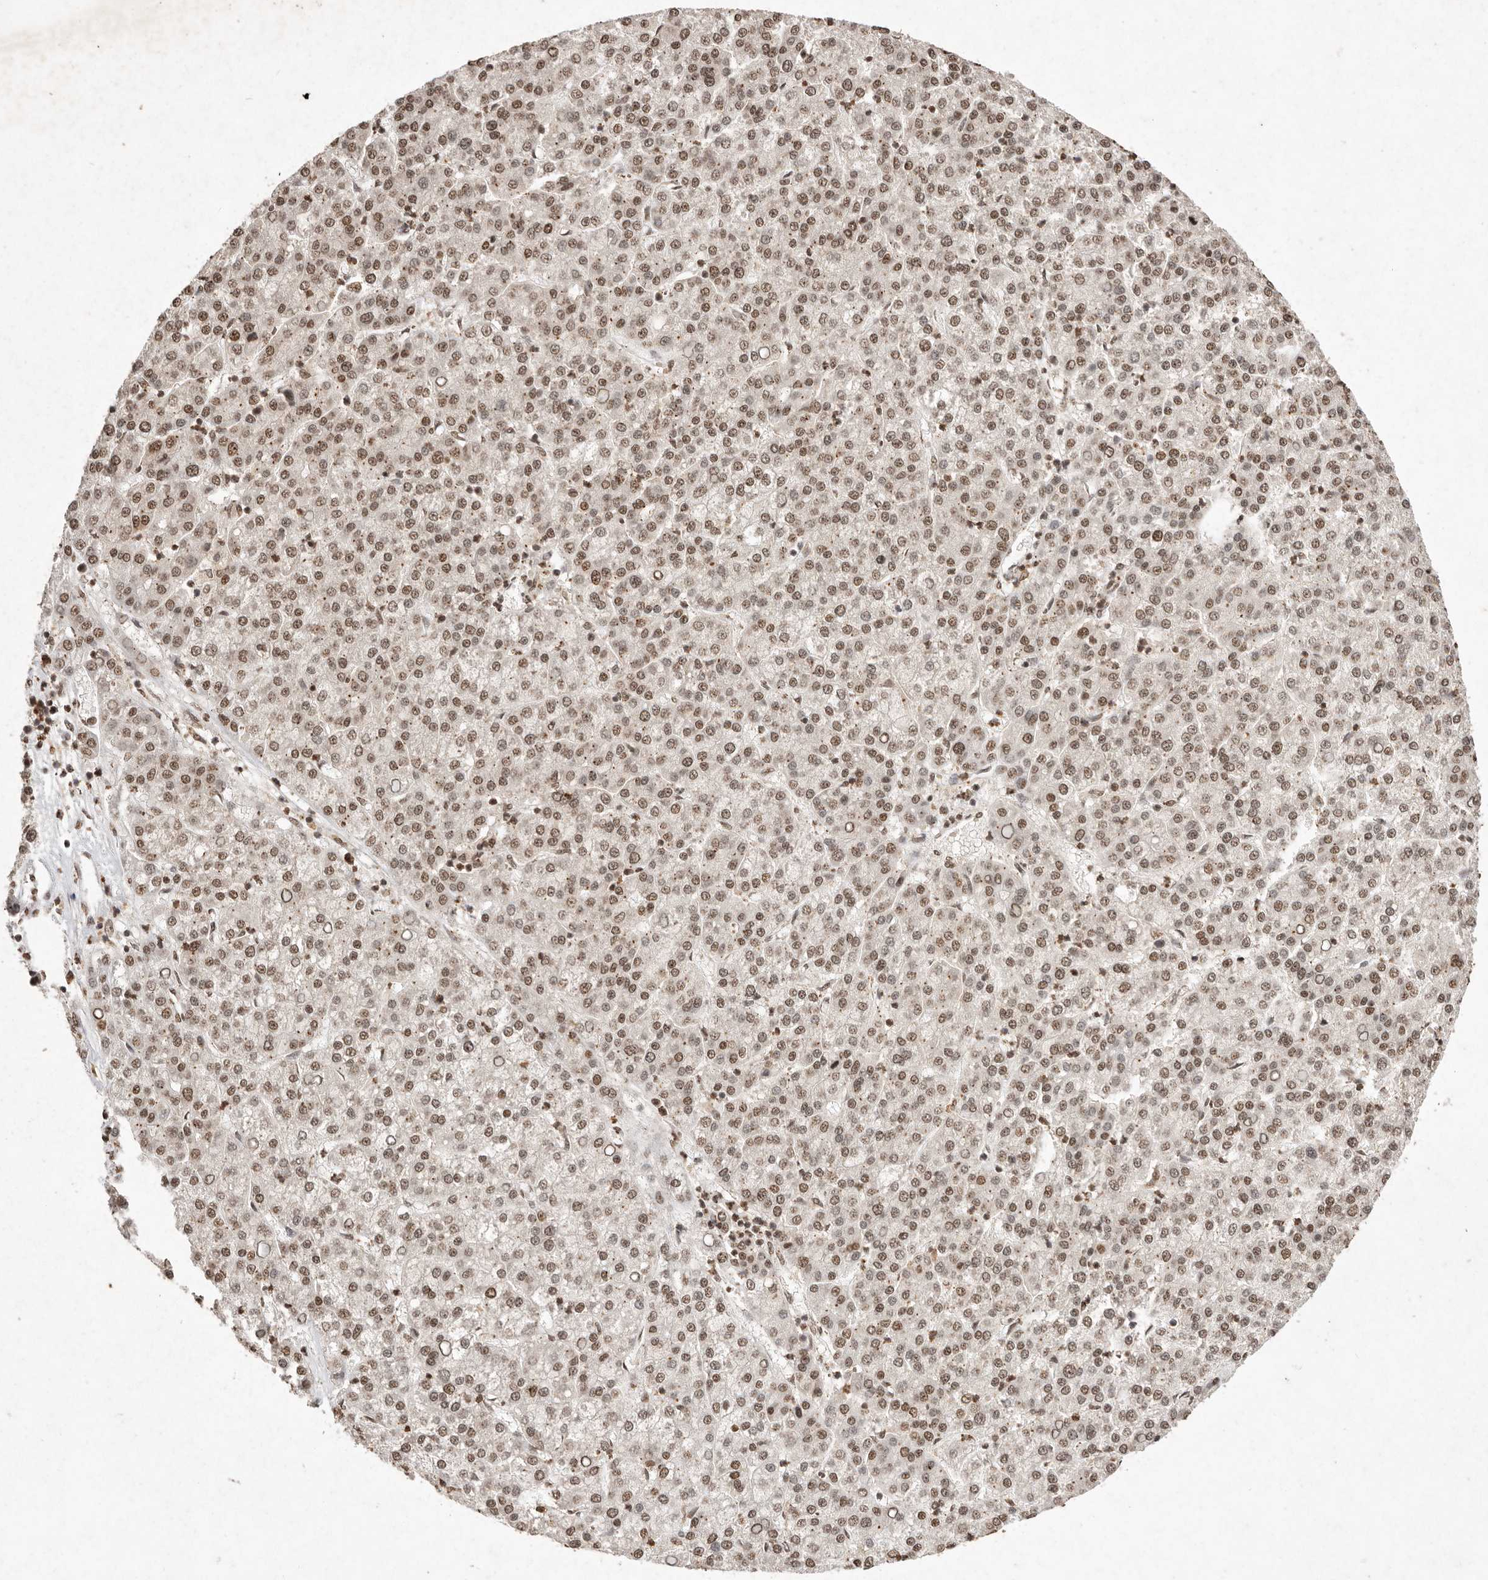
{"staining": {"intensity": "moderate", "quantity": ">75%", "location": "nuclear"}, "tissue": "liver cancer", "cell_type": "Tumor cells", "image_type": "cancer", "snomed": [{"axis": "morphology", "description": "Carcinoma, Hepatocellular, NOS"}, {"axis": "topography", "description": "Liver"}], "caption": "Immunohistochemistry photomicrograph of neoplastic tissue: liver cancer (hepatocellular carcinoma) stained using IHC displays medium levels of moderate protein expression localized specifically in the nuclear of tumor cells, appearing as a nuclear brown color.", "gene": "NKX3-2", "patient": {"sex": "female", "age": 58}}